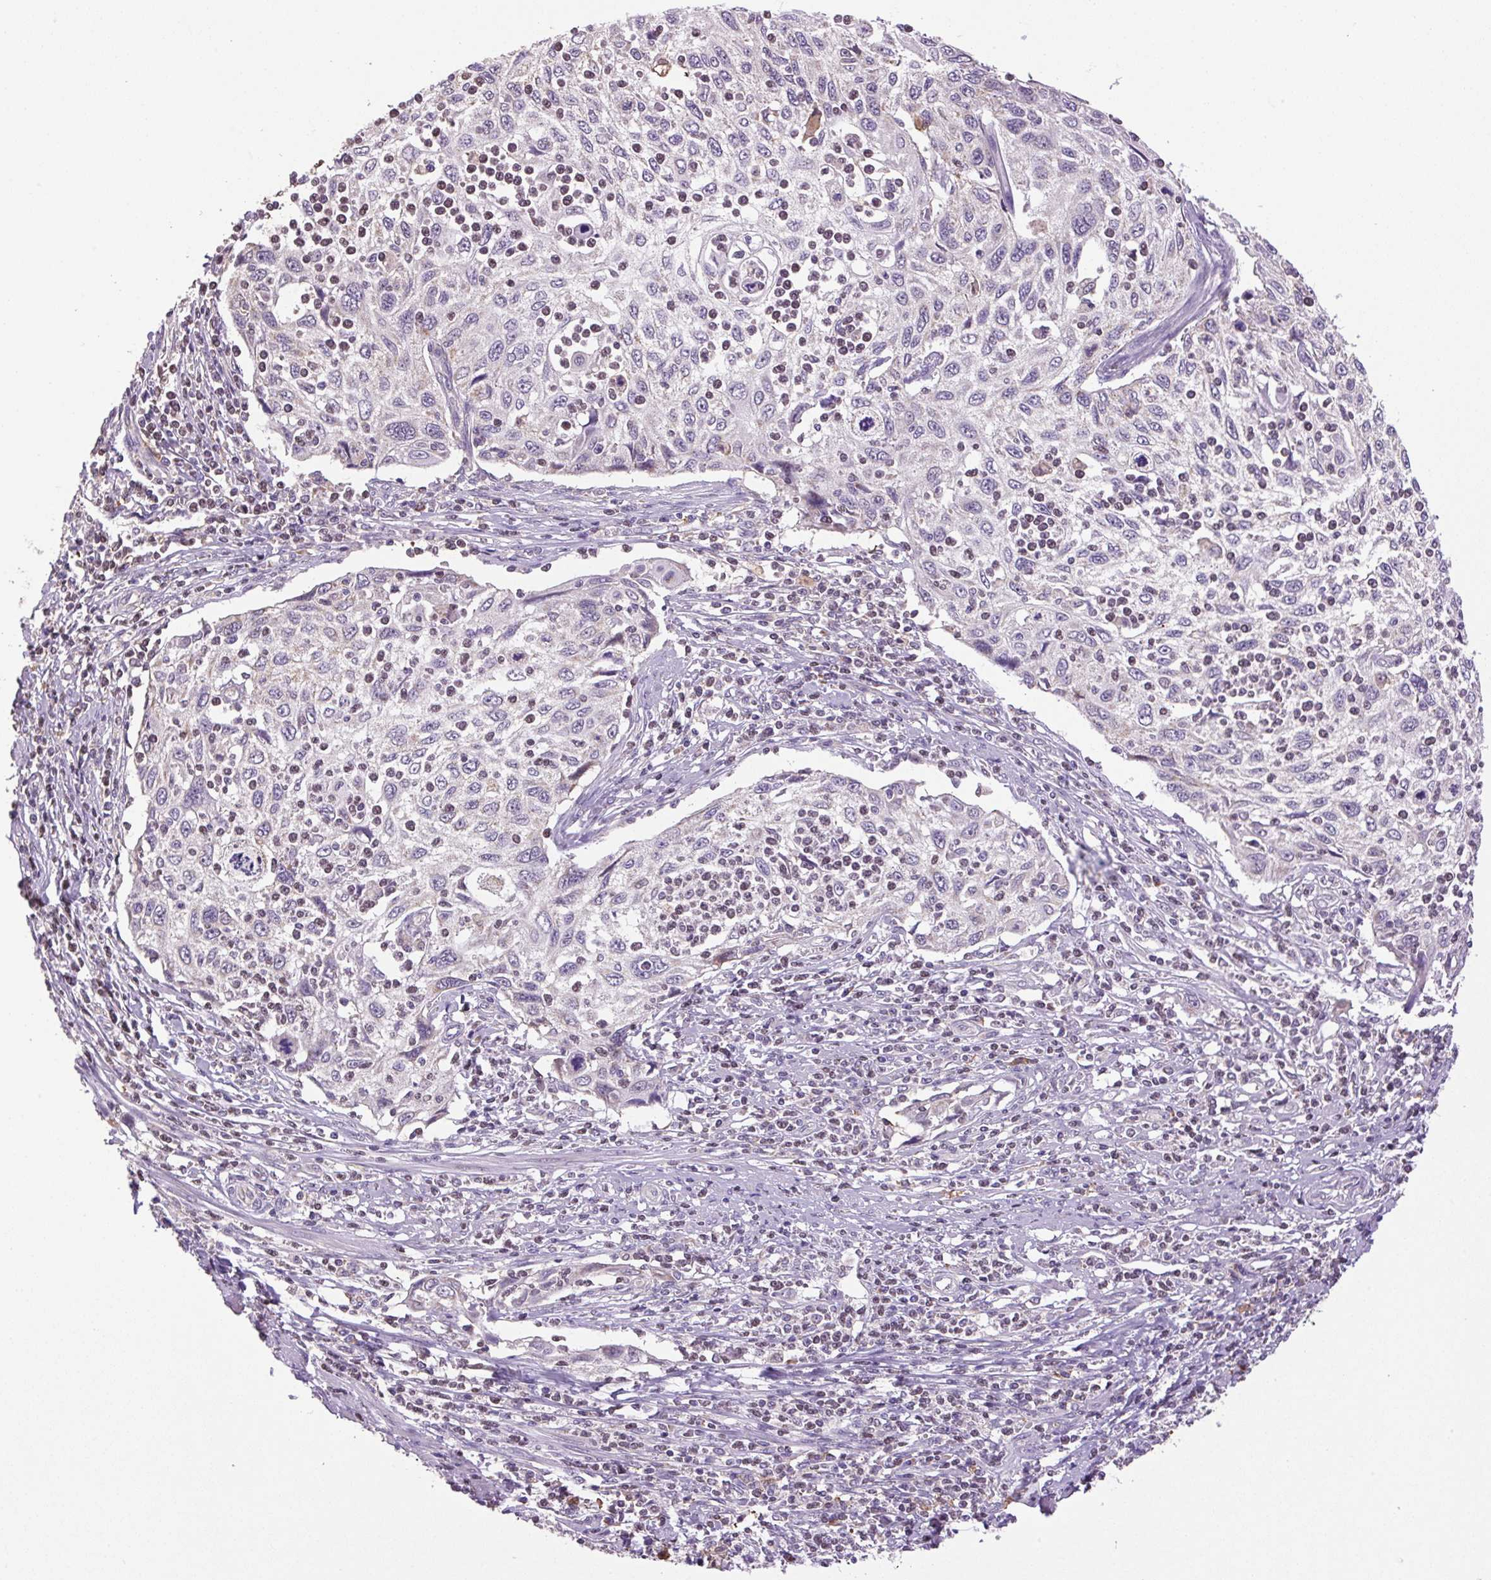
{"staining": {"intensity": "negative", "quantity": "none", "location": "none"}, "tissue": "cervical cancer", "cell_type": "Tumor cells", "image_type": "cancer", "snomed": [{"axis": "morphology", "description": "Squamous cell carcinoma, NOS"}, {"axis": "topography", "description": "Cervix"}], "caption": "A histopathology image of cervical cancer (squamous cell carcinoma) stained for a protein demonstrates no brown staining in tumor cells. Nuclei are stained in blue.", "gene": "SGF29", "patient": {"sex": "female", "age": 70}}